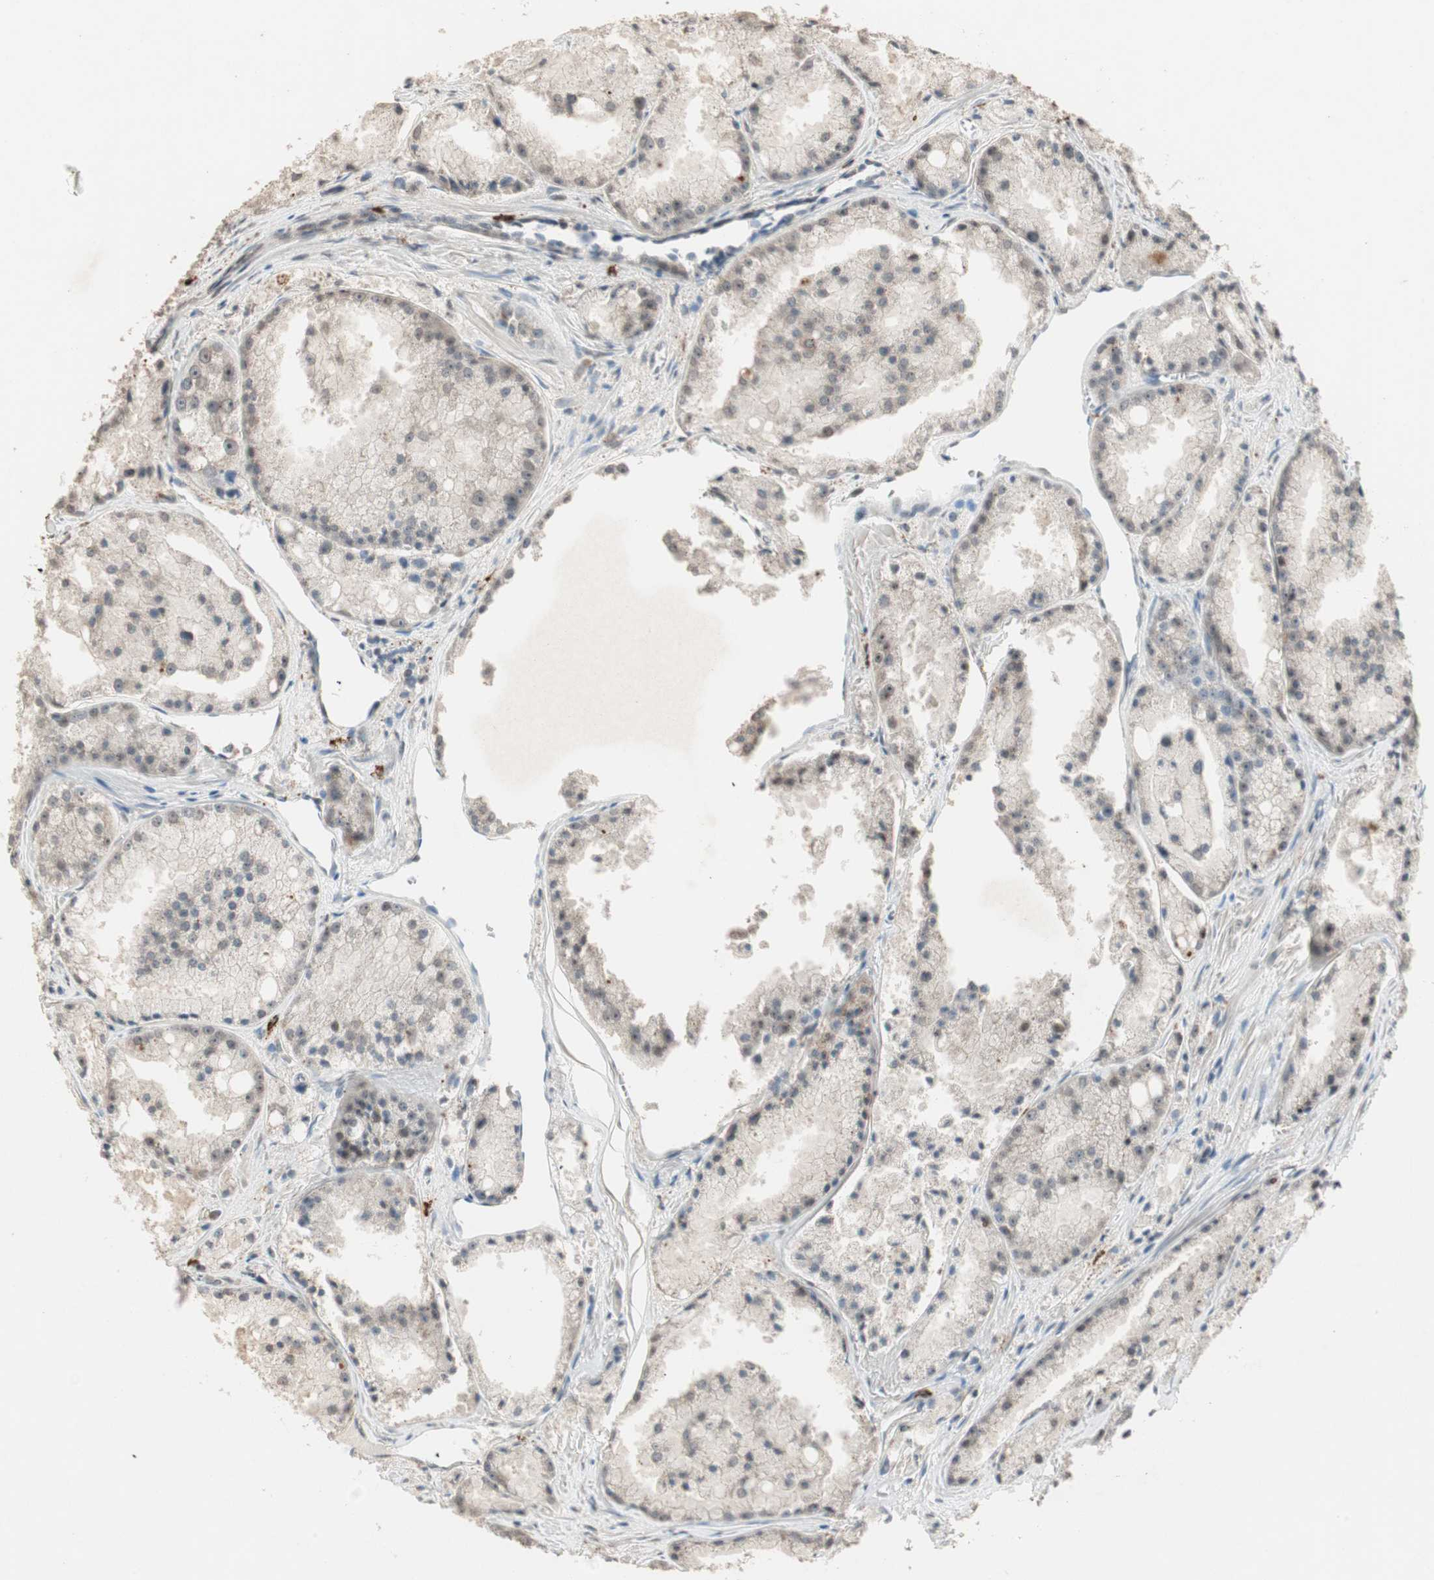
{"staining": {"intensity": "weak", "quantity": "25%-75%", "location": "cytoplasmic/membranous,nuclear"}, "tissue": "prostate cancer", "cell_type": "Tumor cells", "image_type": "cancer", "snomed": [{"axis": "morphology", "description": "Adenocarcinoma, Low grade"}, {"axis": "topography", "description": "Prostate"}], "caption": "DAB immunohistochemical staining of prostate cancer (low-grade adenocarcinoma) exhibits weak cytoplasmic/membranous and nuclear protein positivity in approximately 25%-75% of tumor cells.", "gene": "ETV4", "patient": {"sex": "male", "age": 64}}